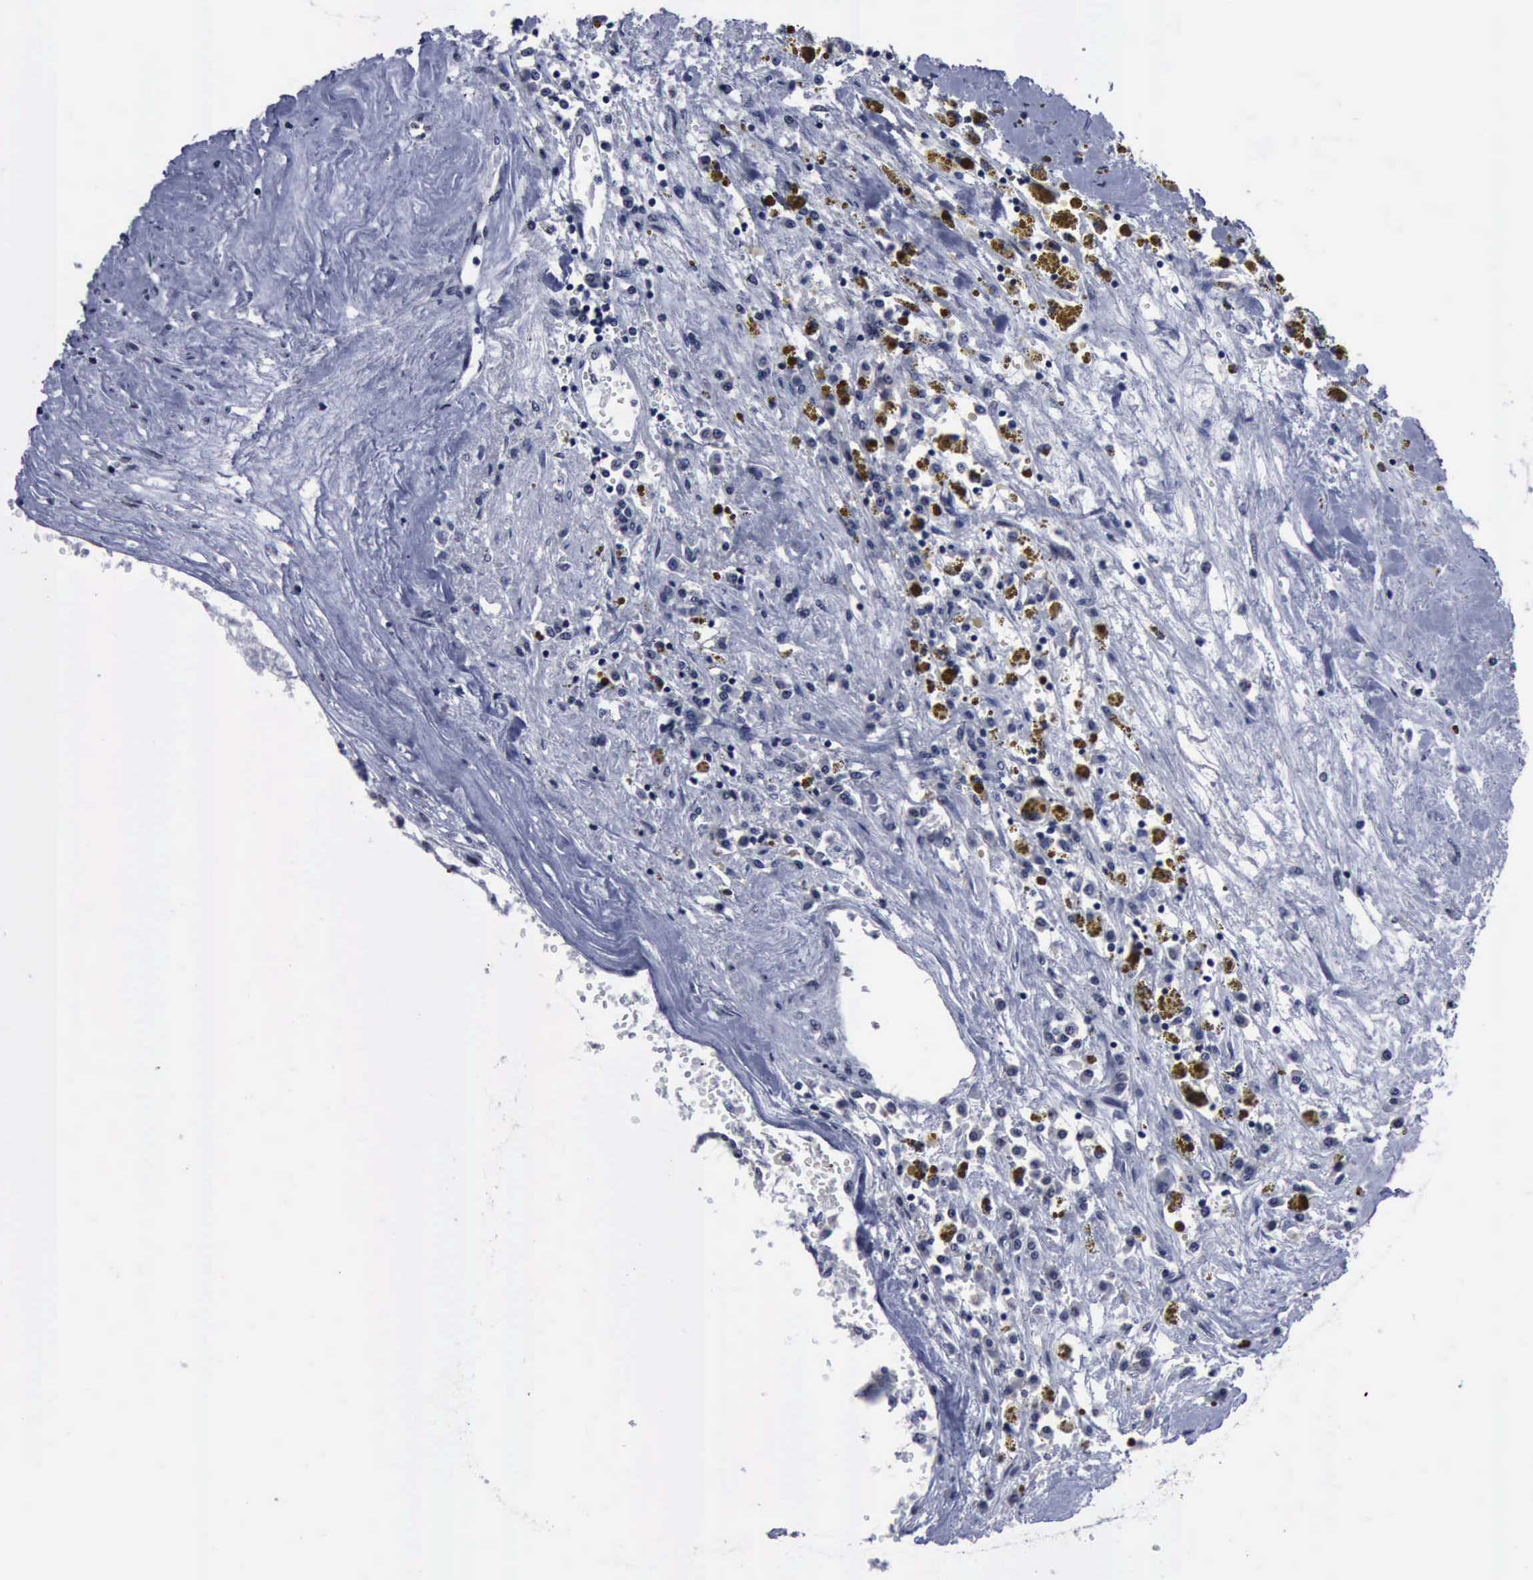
{"staining": {"intensity": "negative", "quantity": "none", "location": "none"}, "tissue": "renal cancer", "cell_type": "Tumor cells", "image_type": "cancer", "snomed": [{"axis": "morphology", "description": "Adenocarcinoma, NOS"}, {"axis": "topography", "description": "Kidney"}], "caption": "An immunohistochemistry (IHC) micrograph of adenocarcinoma (renal) is shown. There is no staining in tumor cells of adenocarcinoma (renal). (DAB immunohistochemistry (IHC) visualized using brightfield microscopy, high magnification).", "gene": "BRD1", "patient": {"sex": "male", "age": 78}}